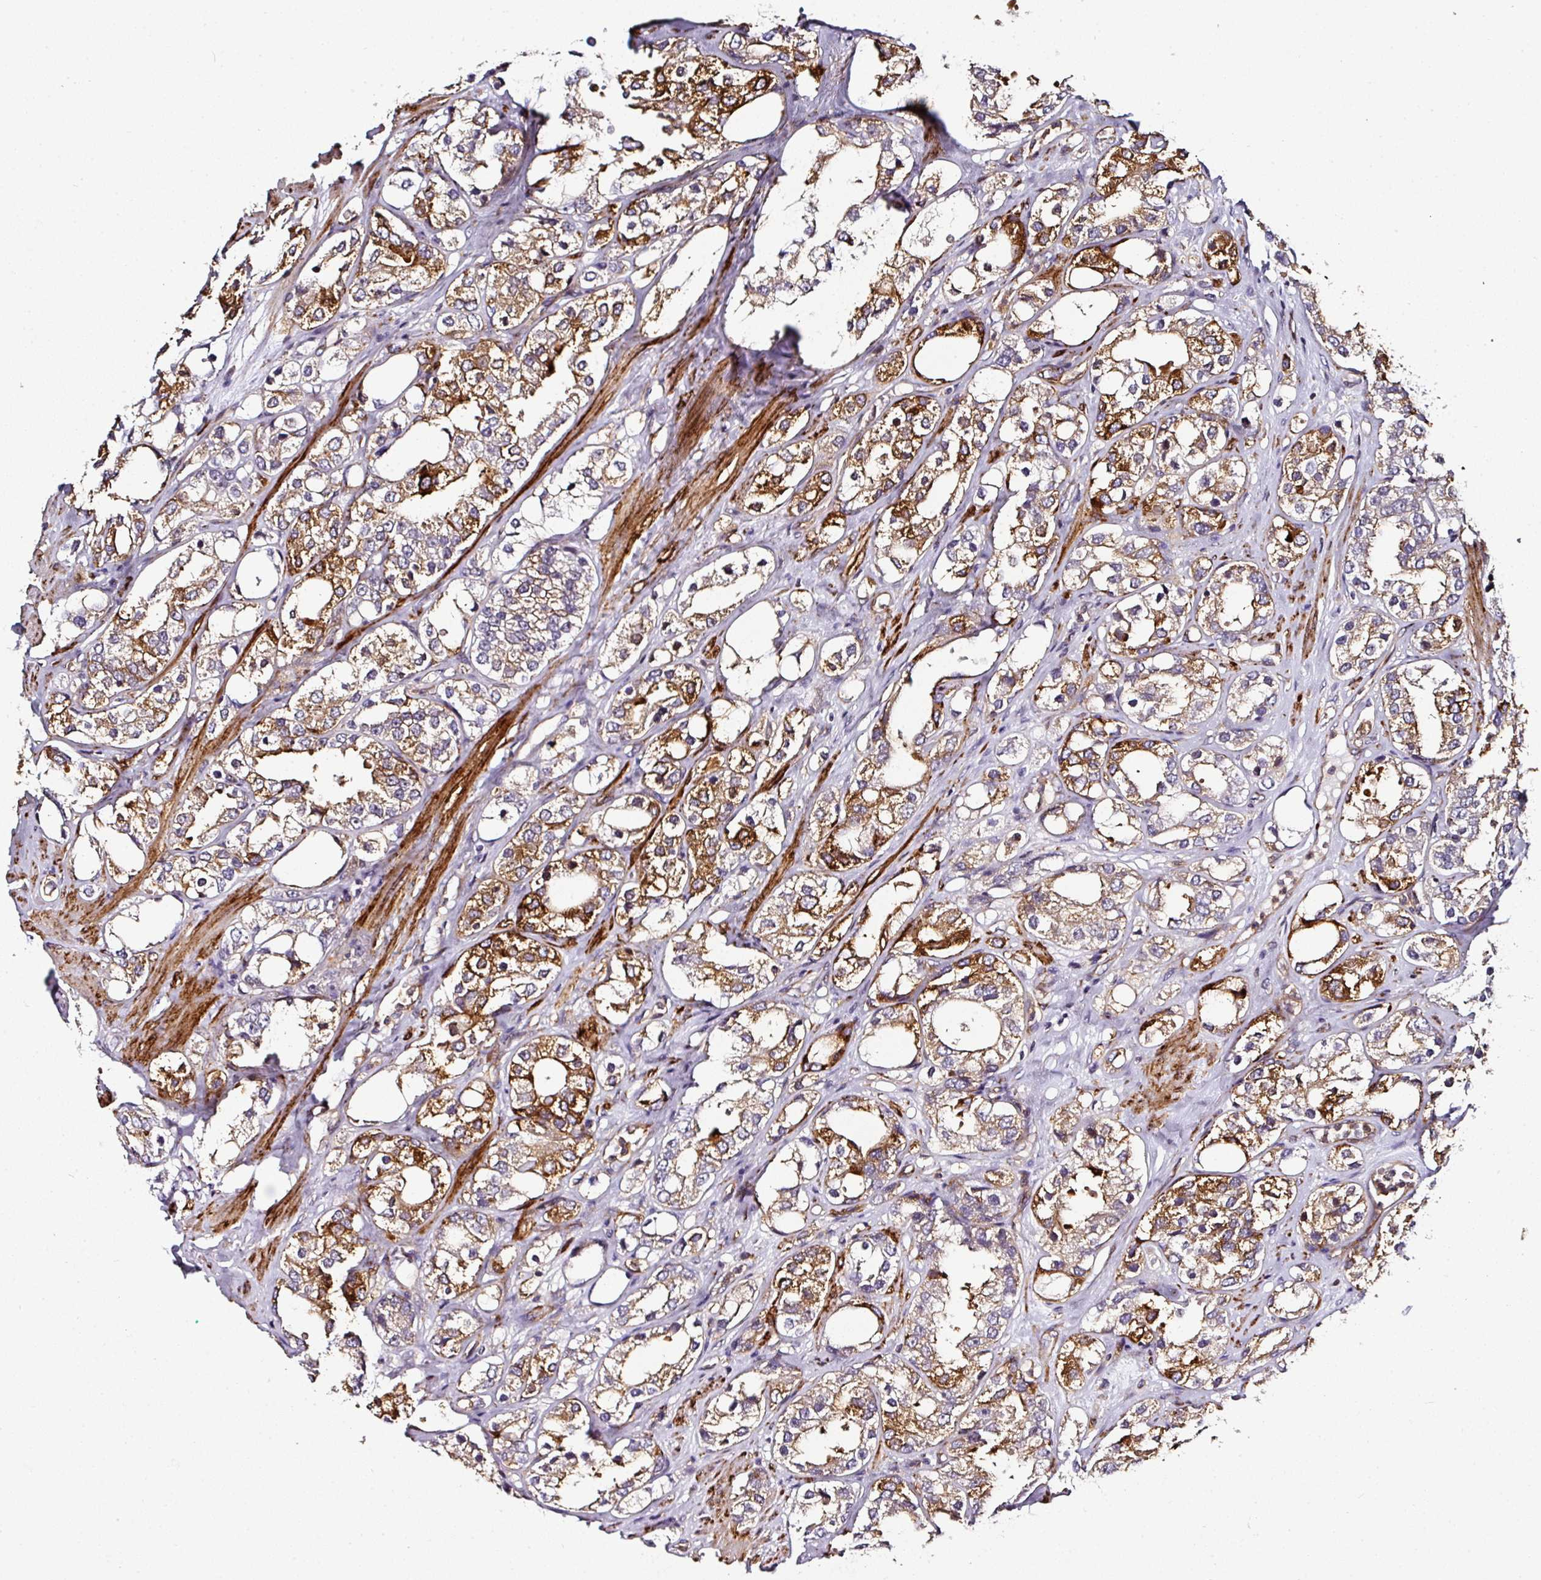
{"staining": {"intensity": "strong", "quantity": ">75%", "location": "cytoplasmic/membranous"}, "tissue": "prostate cancer", "cell_type": "Tumor cells", "image_type": "cancer", "snomed": [{"axis": "morphology", "description": "Adenocarcinoma, NOS"}, {"axis": "topography", "description": "Prostate"}], "caption": "There is high levels of strong cytoplasmic/membranous expression in tumor cells of prostate cancer, as demonstrated by immunohistochemical staining (brown color).", "gene": "BEND5", "patient": {"sex": "male", "age": 79}}